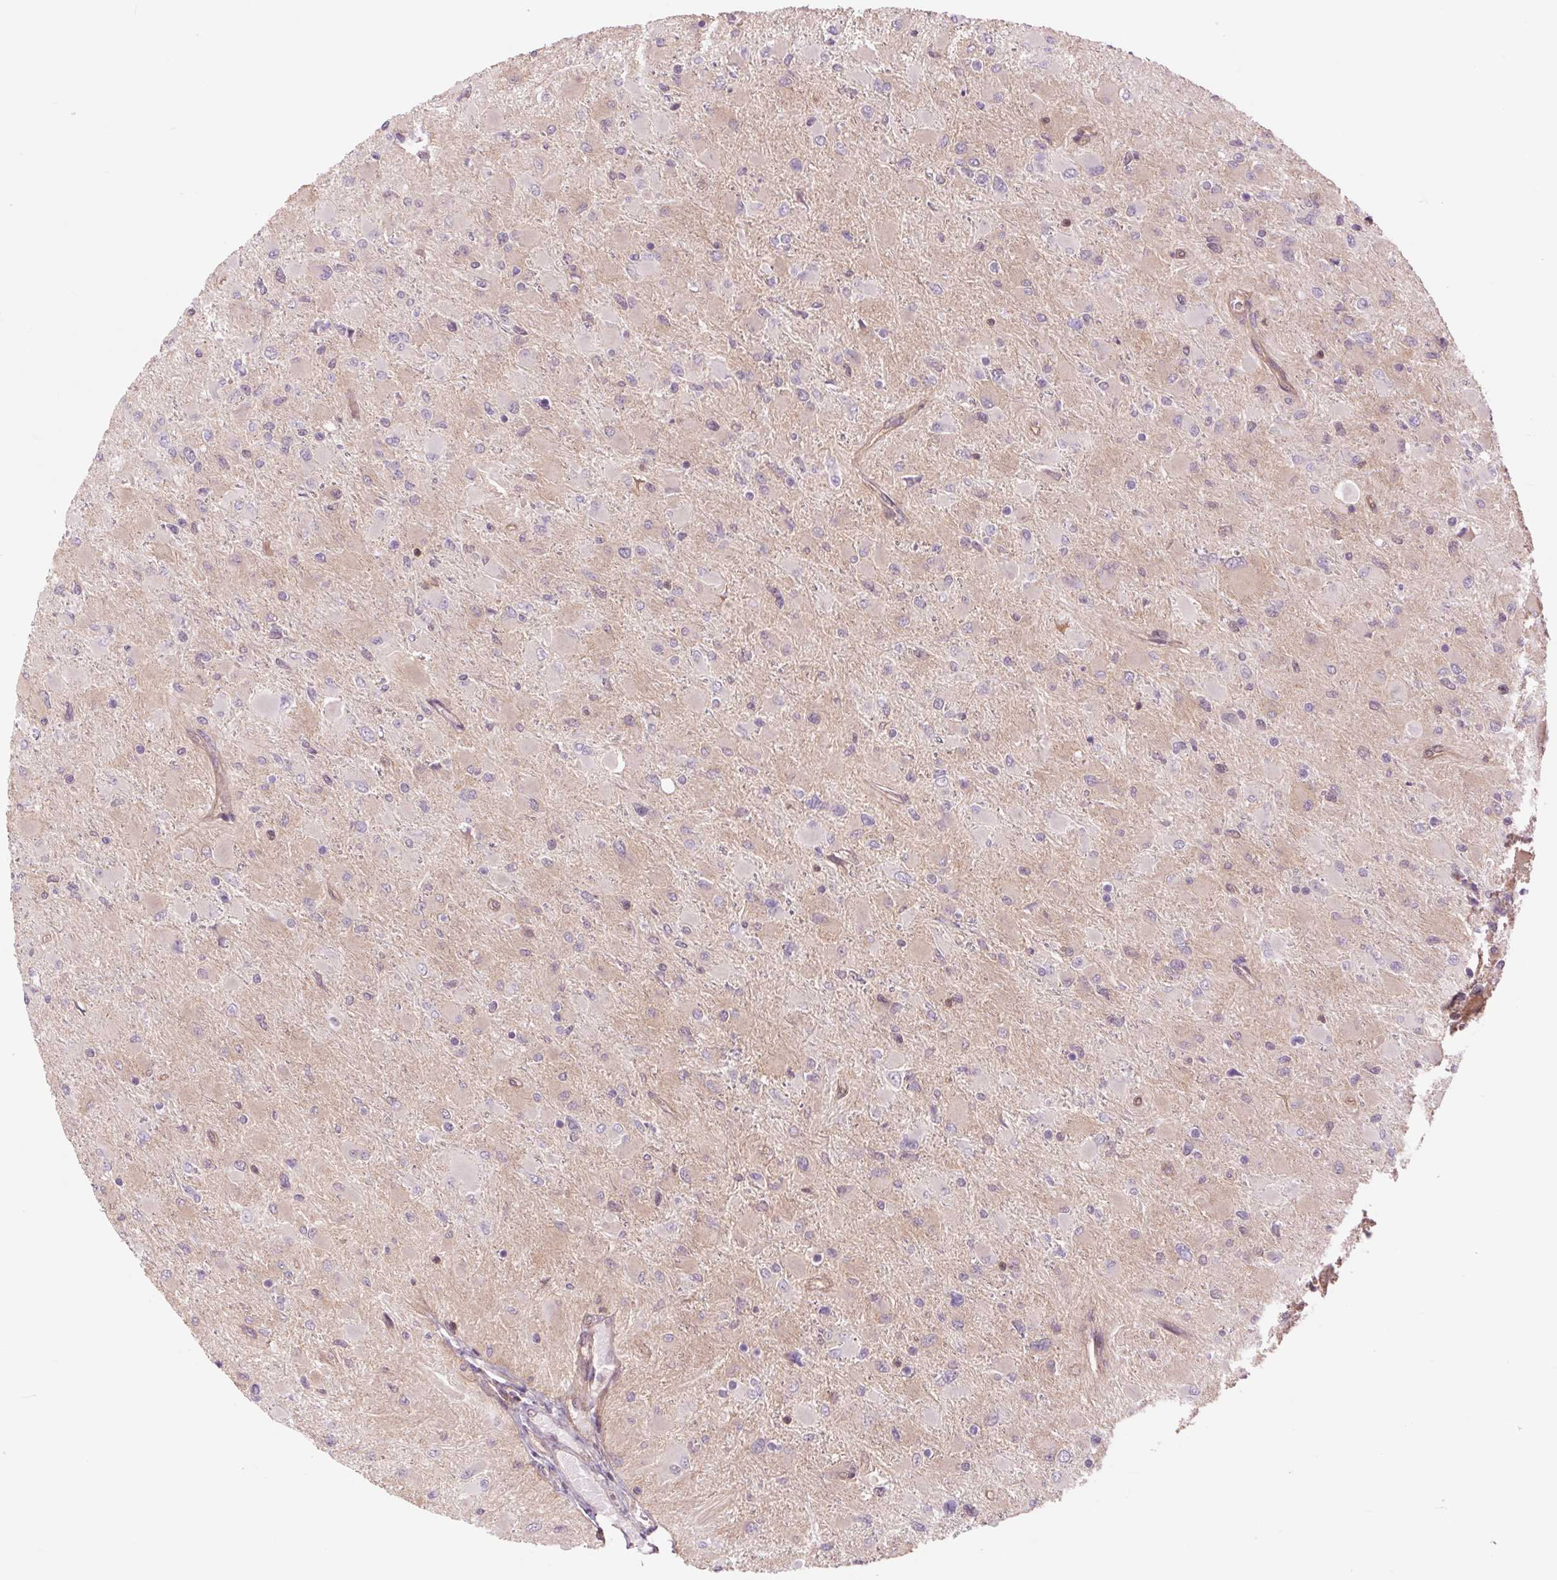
{"staining": {"intensity": "negative", "quantity": "none", "location": "none"}, "tissue": "glioma", "cell_type": "Tumor cells", "image_type": "cancer", "snomed": [{"axis": "morphology", "description": "Glioma, malignant, High grade"}, {"axis": "topography", "description": "Cerebral cortex"}], "caption": "High power microscopy histopathology image of an immunohistochemistry (IHC) image of glioma, revealing no significant expression in tumor cells.", "gene": "SH3RF2", "patient": {"sex": "female", "age": 36}}